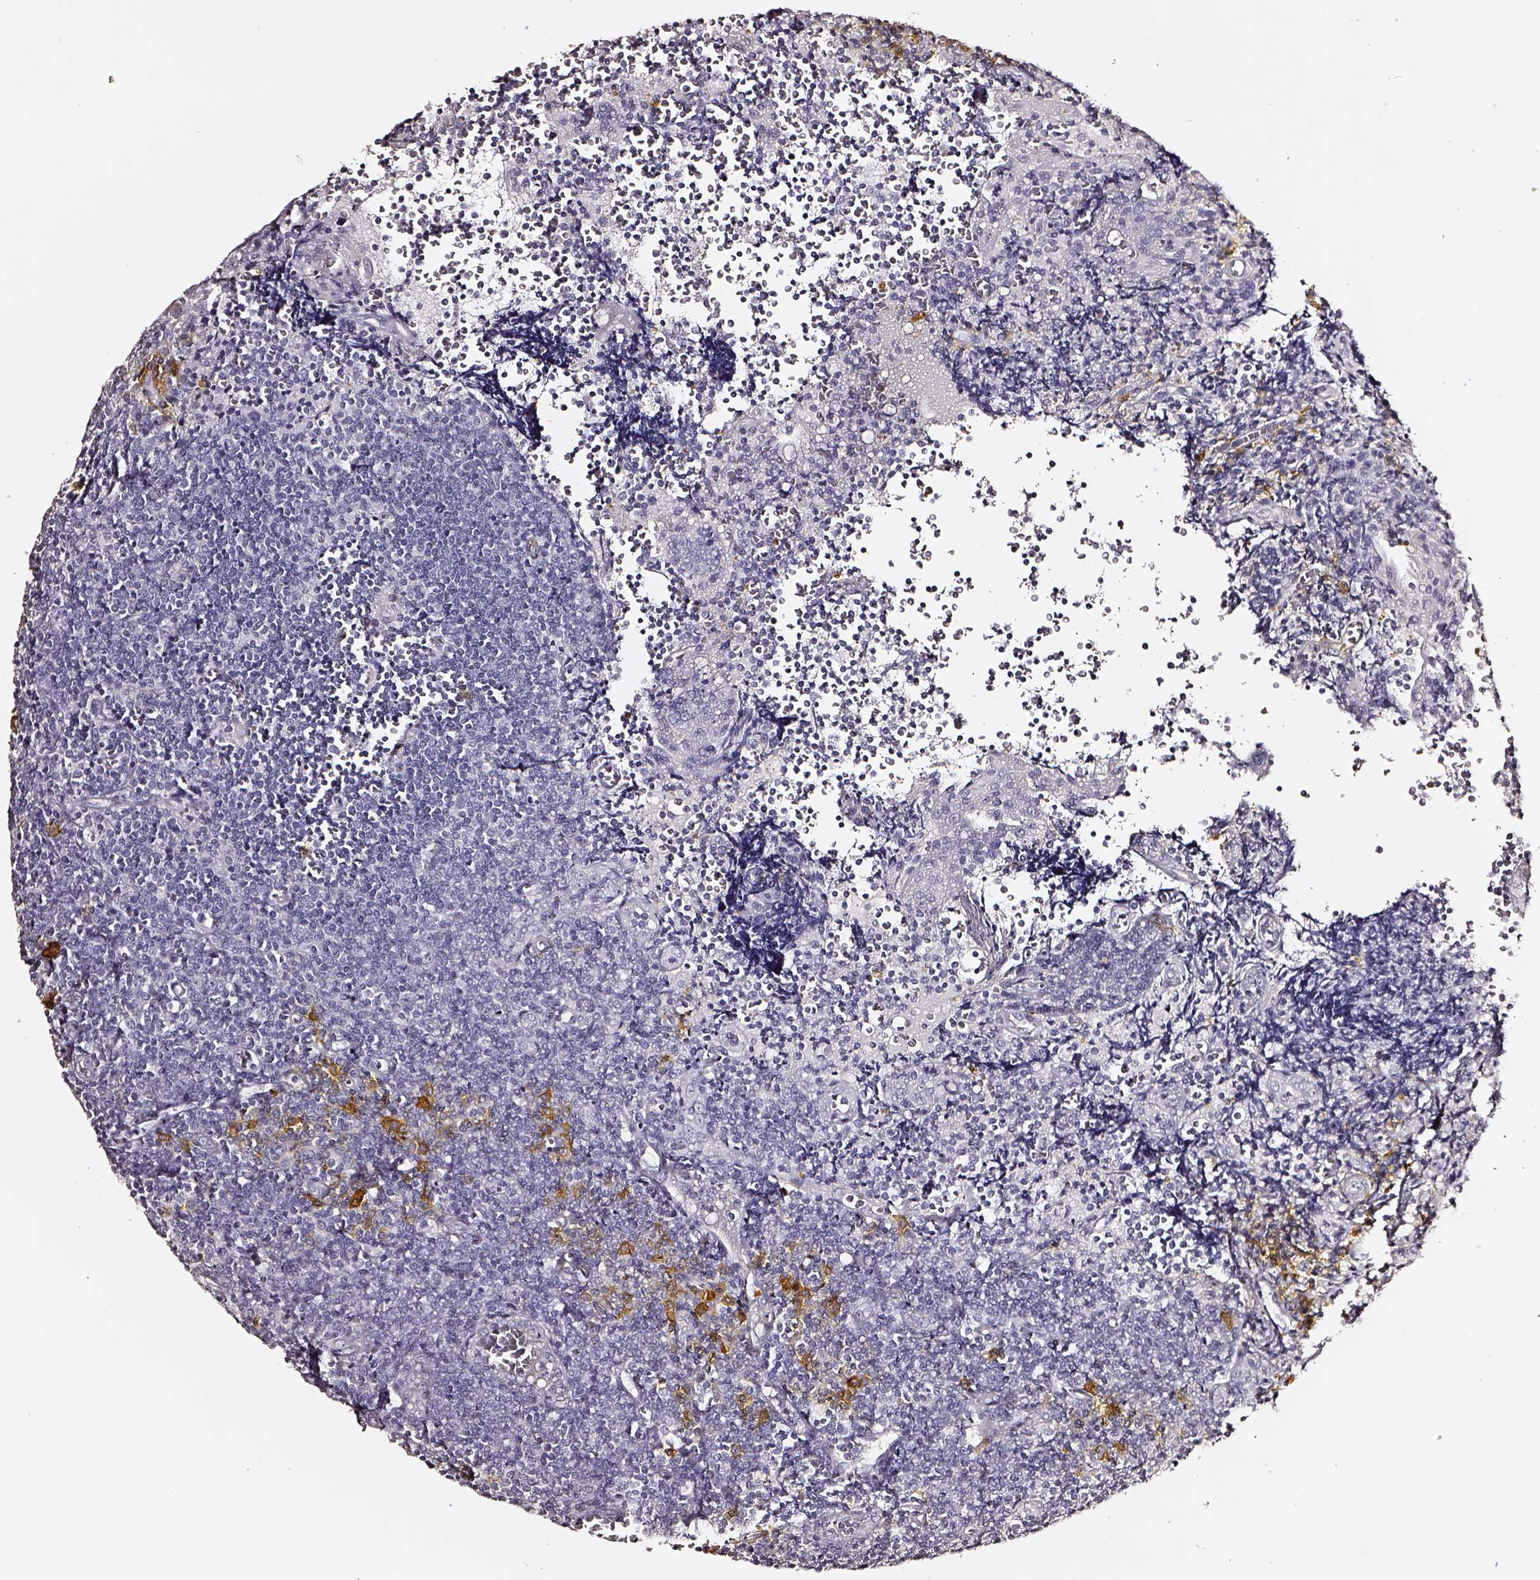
{"staining": {"intensity": "negative", "quantity": "none", "location": "none"}, "tissue": "tonsil", "cell_type": "Germinal center cells", "image_type": "normal", "snomed": [{"axis": "morphology", "description": "Normal tissue, NOS"}, {"axis": "morphology", "description": "Inflammation, NOS"}, {"axis": "topography", "description": "Tonsil"}], "caption": "The image exhibits no staining of germinal center cells in normal tonsil. (DAB (3,3'-diaminobenzidine) immunohistochemistry (IHC) with hematoxylin counter stain).", "gene": "DPEP1", "patient": {"sex": "female", "age": 31}}